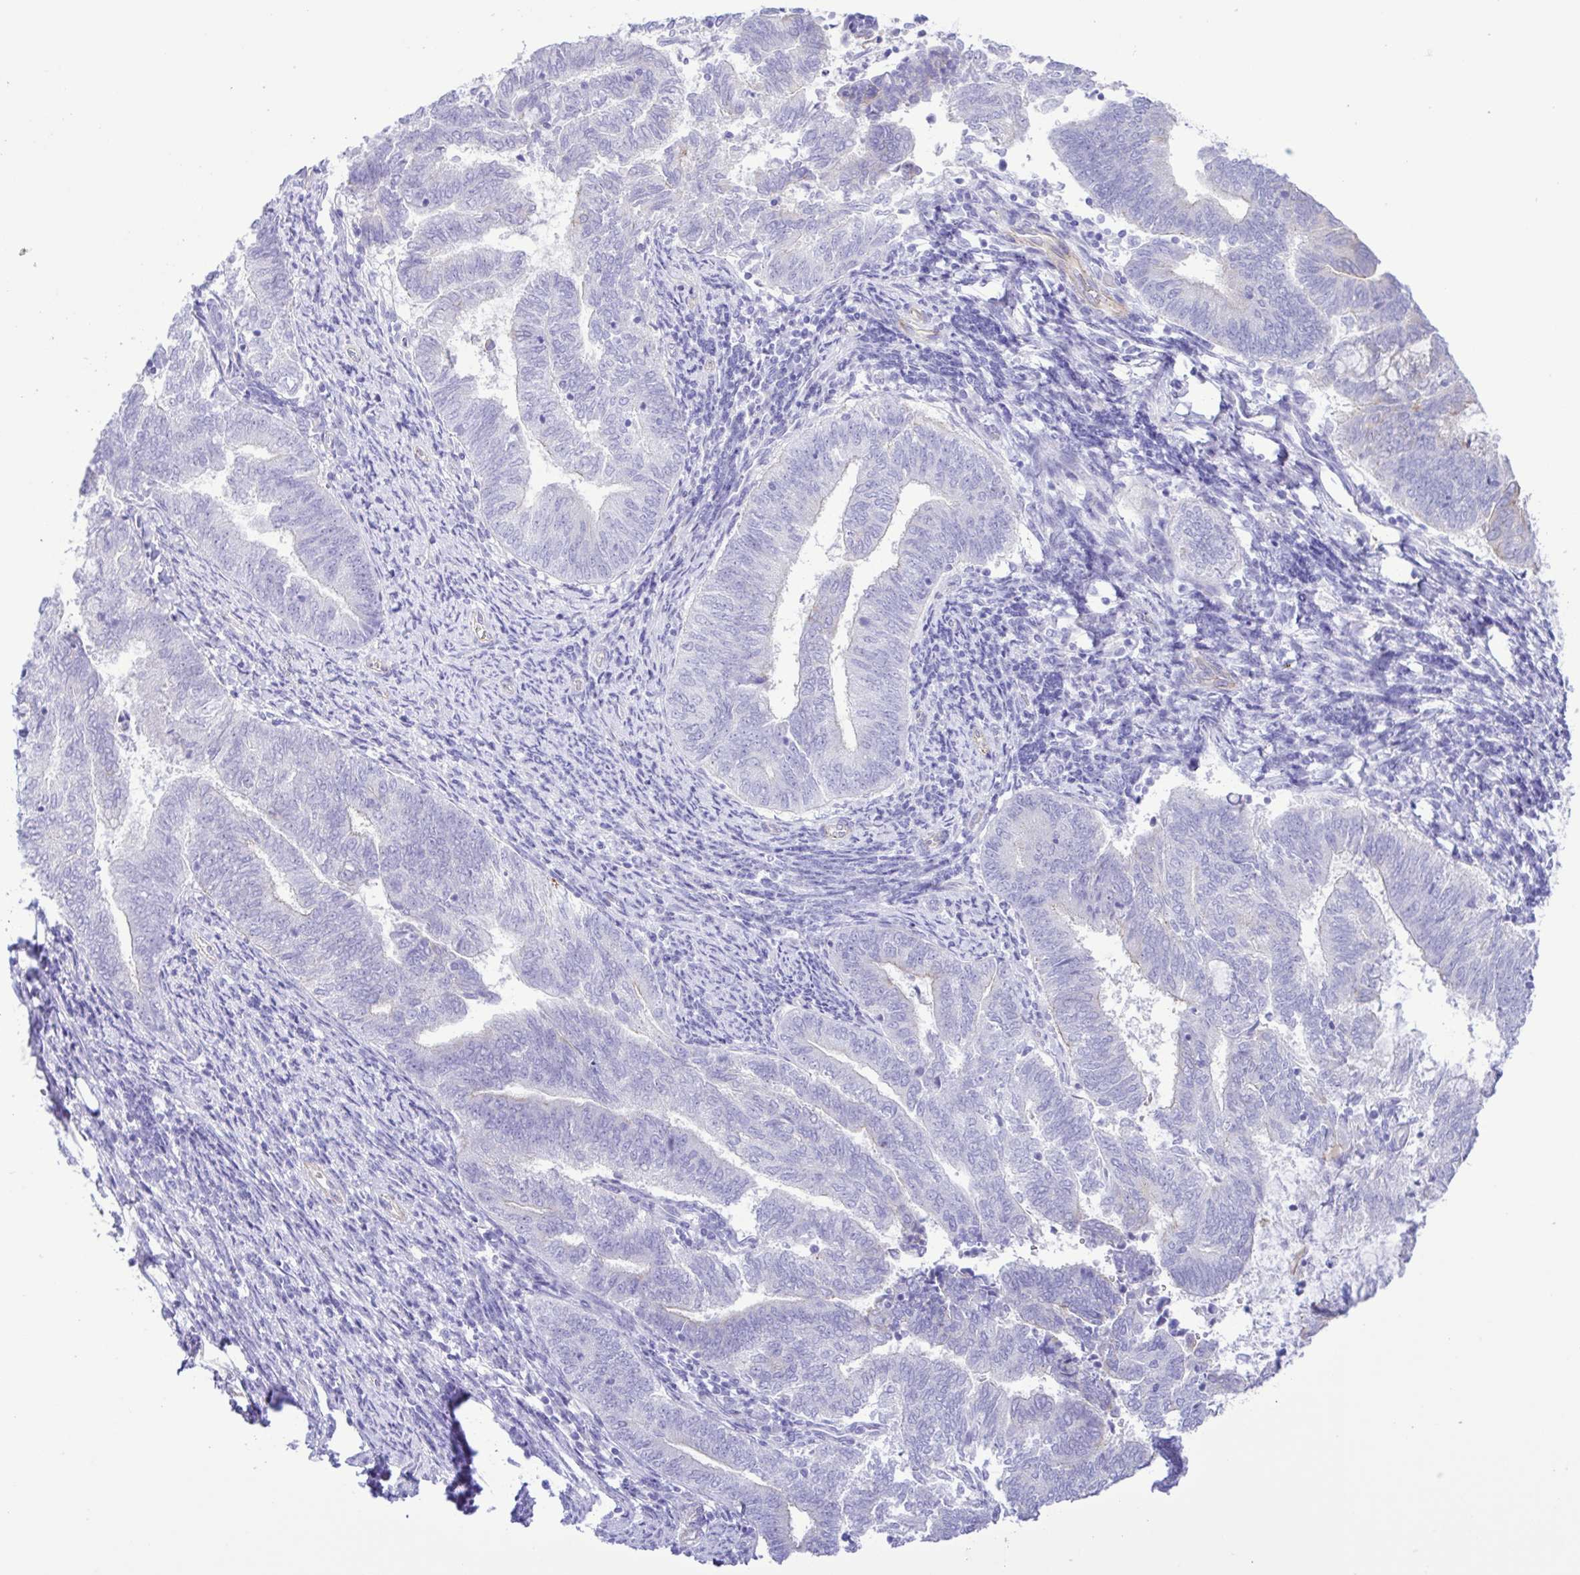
{"staining": {"intensity": "negative", "quantity": "none", "location": "none"}, "tissue": "endometrial cancer", "cell_type": "Tumor cells", "image_type": "cancer", "snomed": [{"axis": "morphology", "description": "Adenocarcinoma, NOS"}, {"axis": "topography", "description": "Endometrium"}], "caption": "Immunohistochemistry (IHC) of human endometrial cancer shows no positivity in tumor cells.", "gene": "CYP11A1", "patient": {"sex": "female", "age": 65}}